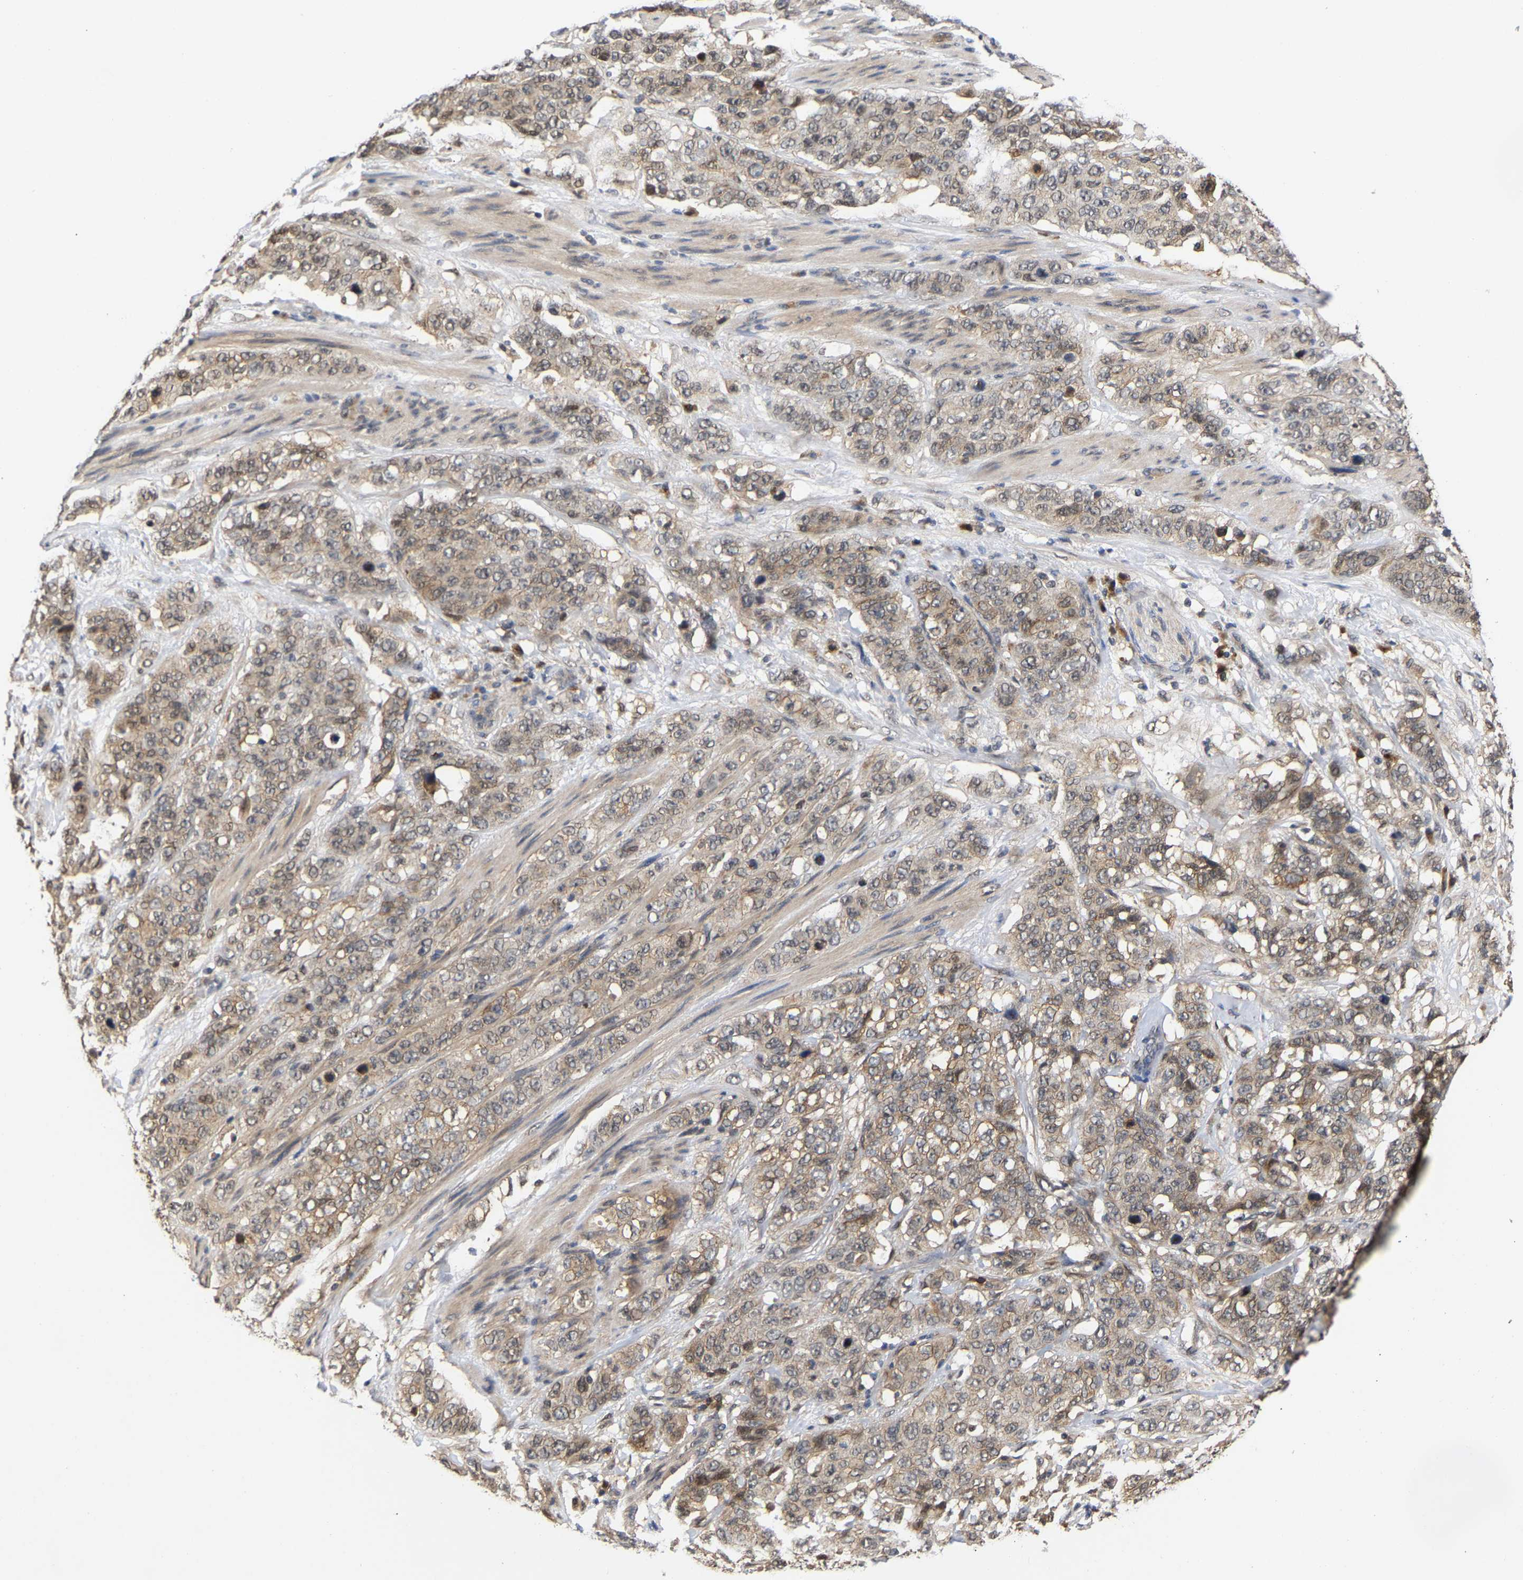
{"staining": {"intensity": "weak", "quantity": ">75%", "location": "cytoplasmic/membranous"}, "tissue": "stomach cancer", "cell_type": "Tumor cells", "image_type": "cancer", "snomed": [{"axis": "morphology", "description": "Adenocarcinoma, NOS"}, {"axis": "topography", "description": "Stomach"}], "caption": "Human stomach cancer (adenocarcinoma) stained with a brown dye exhibits weak cytoplasmic/membranous positive staining in about >75% of tumor cells.", "gene": "CLIP2", "patient": {"sex": "male", "age": 48}}